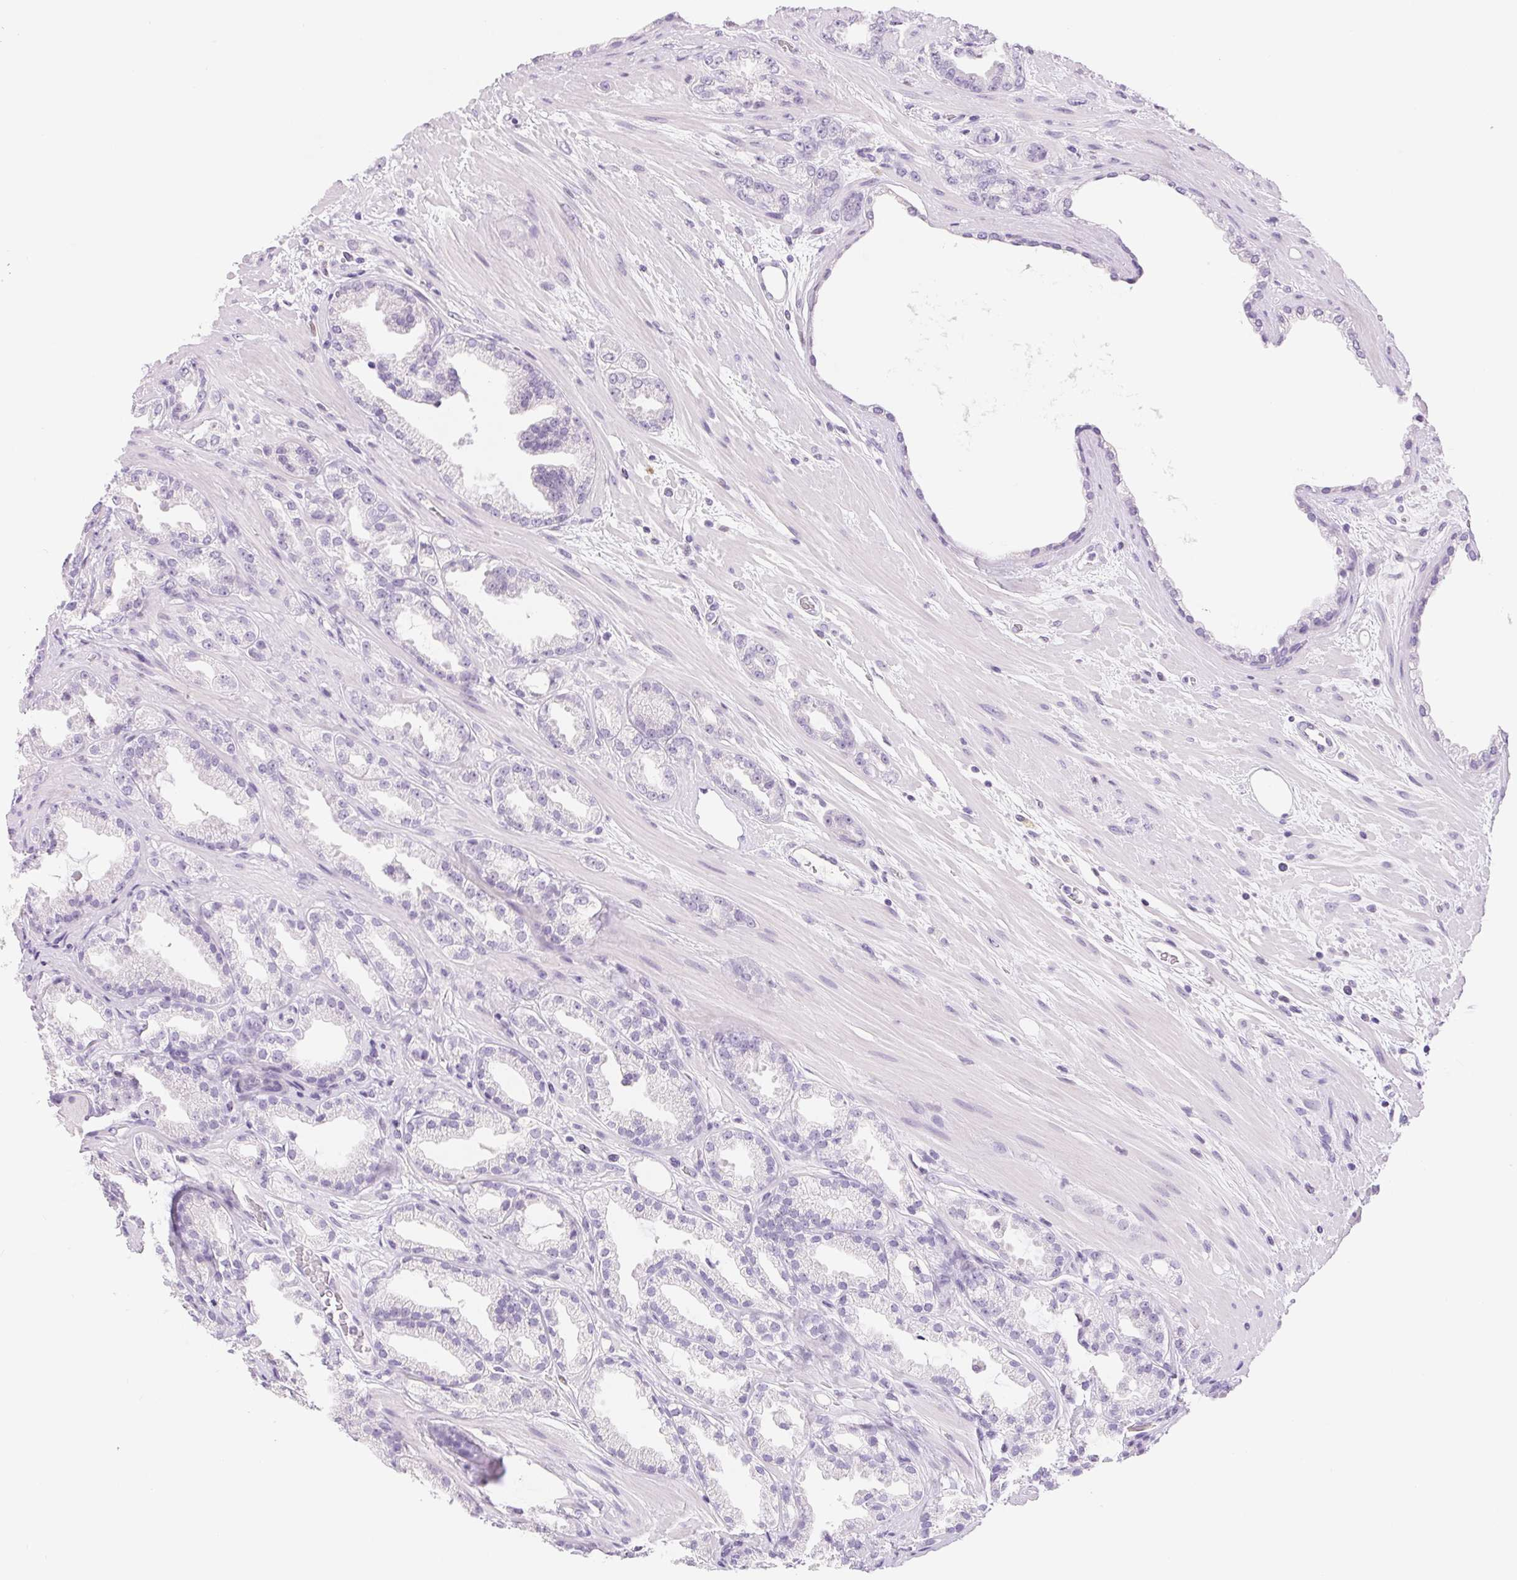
{"staining": {"intensity": "negative", "quantity": "none", "location": "none"}, "tissue": "prostate cancer", "cell_type": "Tumor cells", "image_type": "cancer", "snomed": [{"axis": "morphology", "description": "Adenocarcinoma, Low grade"}, {"axis": "topography", "description": "Prostate"}], "caption": "A high-resolution micrograph shows immunohistochemistry staining of prostate cancer, which displays no significant positivity in tumor cells.", "gene": "ASGR2", "patient": {"sex": "male", "age": 61}}